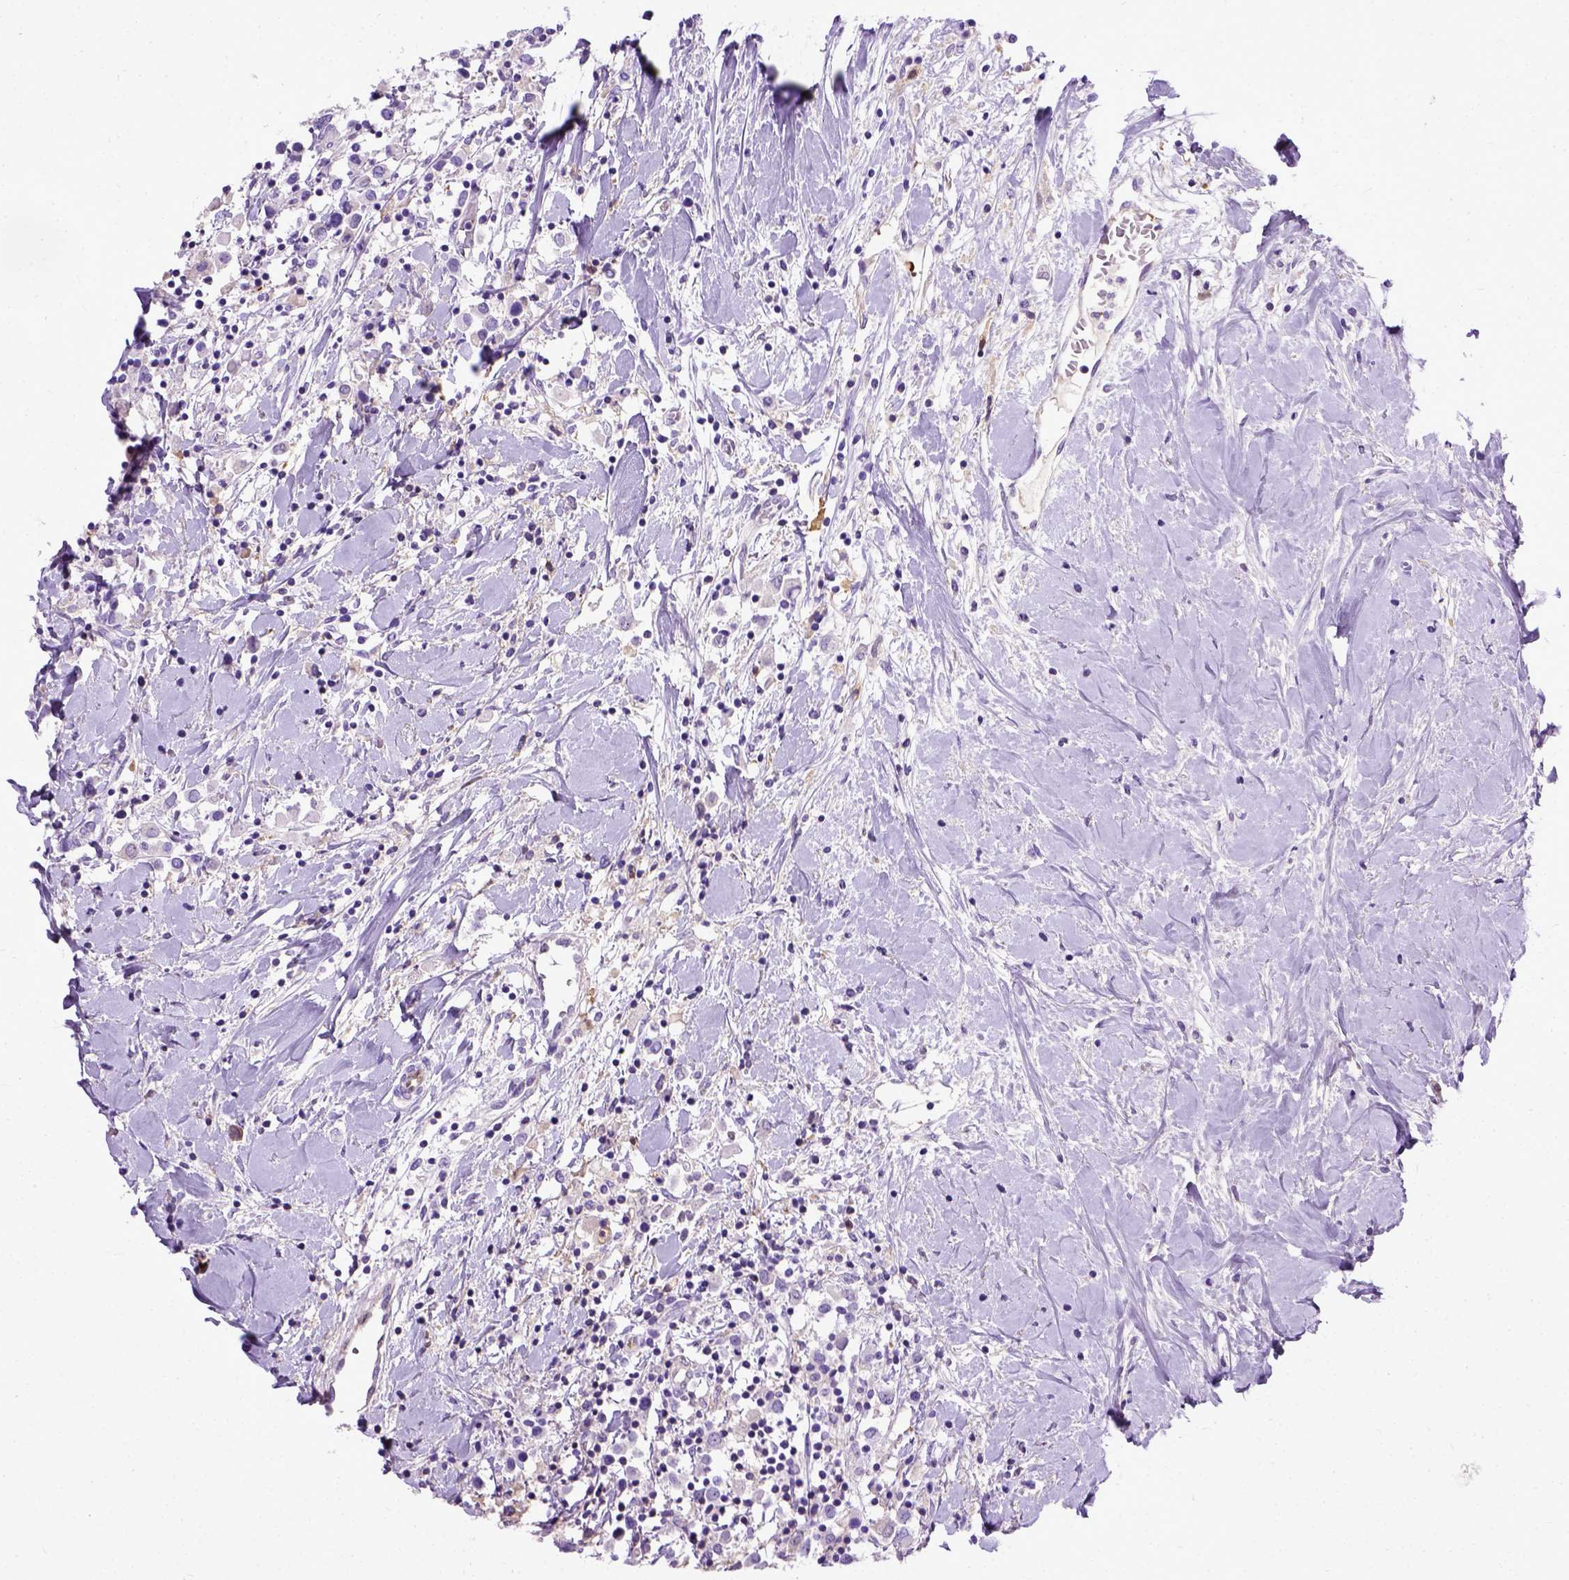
{"staining": {"intensity": "negative", "quantity": "none", "location": "none"}, "tissue": "breast cancer", "cell_type": "Tumor cells", "image_type": "cancer", "snomed": [{"axis": "morphology", "description": "Duct carcinoma"}, {"axis": "topography", "description": "Breast"}], "caption": "DAB immunohistochemical staining of breast infiltrating ductal carcinoma reveals no significant staining in tumor cells.", "gene": "ADAMTS8", "patient": {"sex": "female", "age": 61}}